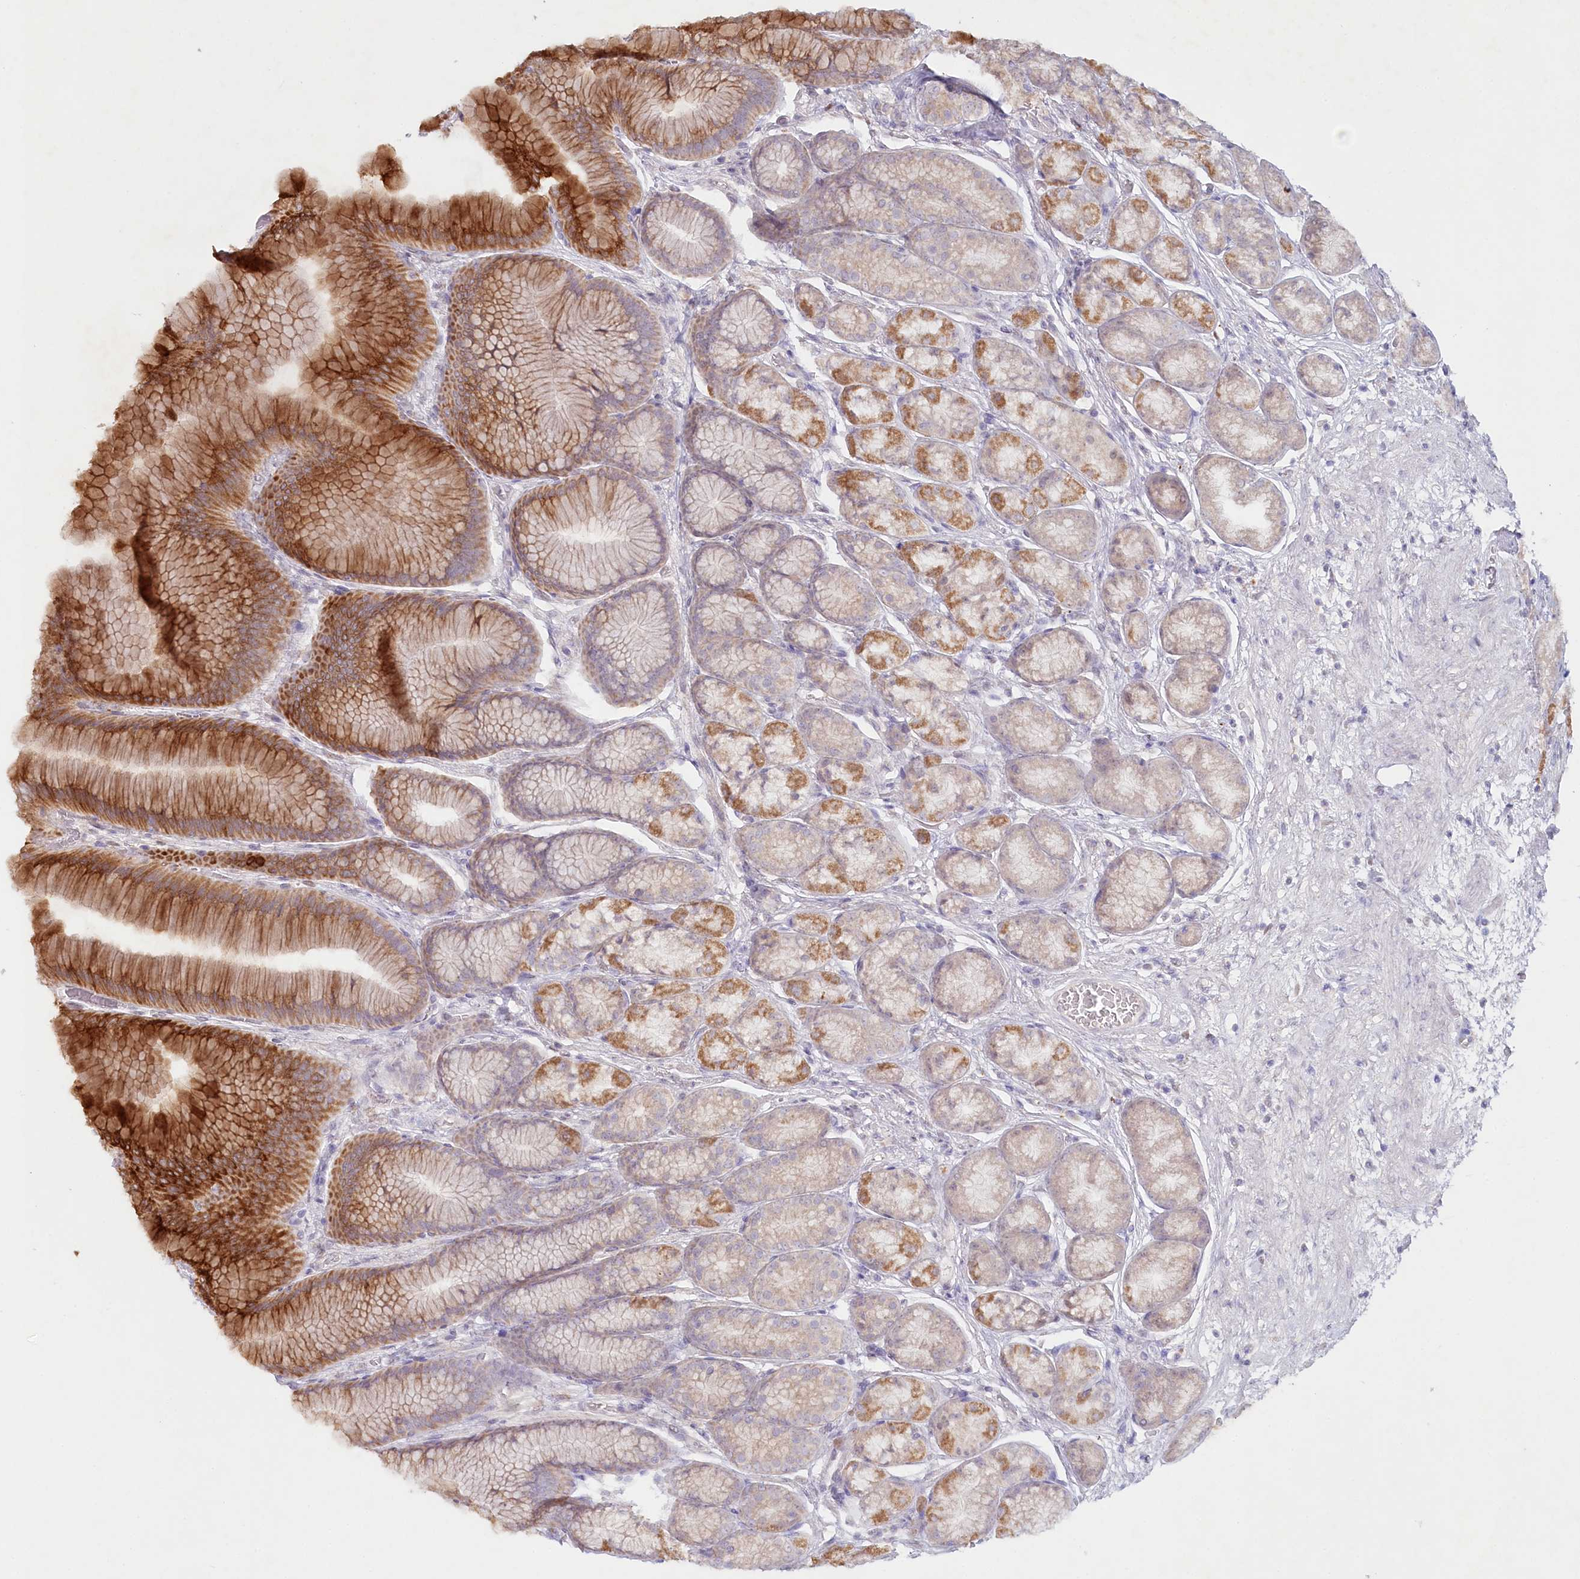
{"staining": {"intensity": "strong", "quantity": "<25%", "location": "cytoplasmic/membranous"}, "tissue": "stomach", "cell_type": "Glandular cells", "image_type": "normal", "snomed": [{"axis": "morphology", "description": "Normal tissue, NOS"}, {"axis": "morphology", "description": "Adenocarcinoma, NOS"}, {"axis": "morphology", "description": "Adenocarcinoma, High grade"}, {"axis": "topography", "description": "Stomach, upper"}, {"axis": "topography", "description": "Stomach"}], "caption": "Unremarkable stomach demonstrates strong cytoplasmic/membranous positivity in about <25% of glandular cells (Stains: DAB (3,3'-diaminobenzidine) in brown, nuclei in blue, Microscopy: brightfield microscopy at high magnification)..", "gene": "PSAPL1", "patient": {"sex": "female", "age": 65}}